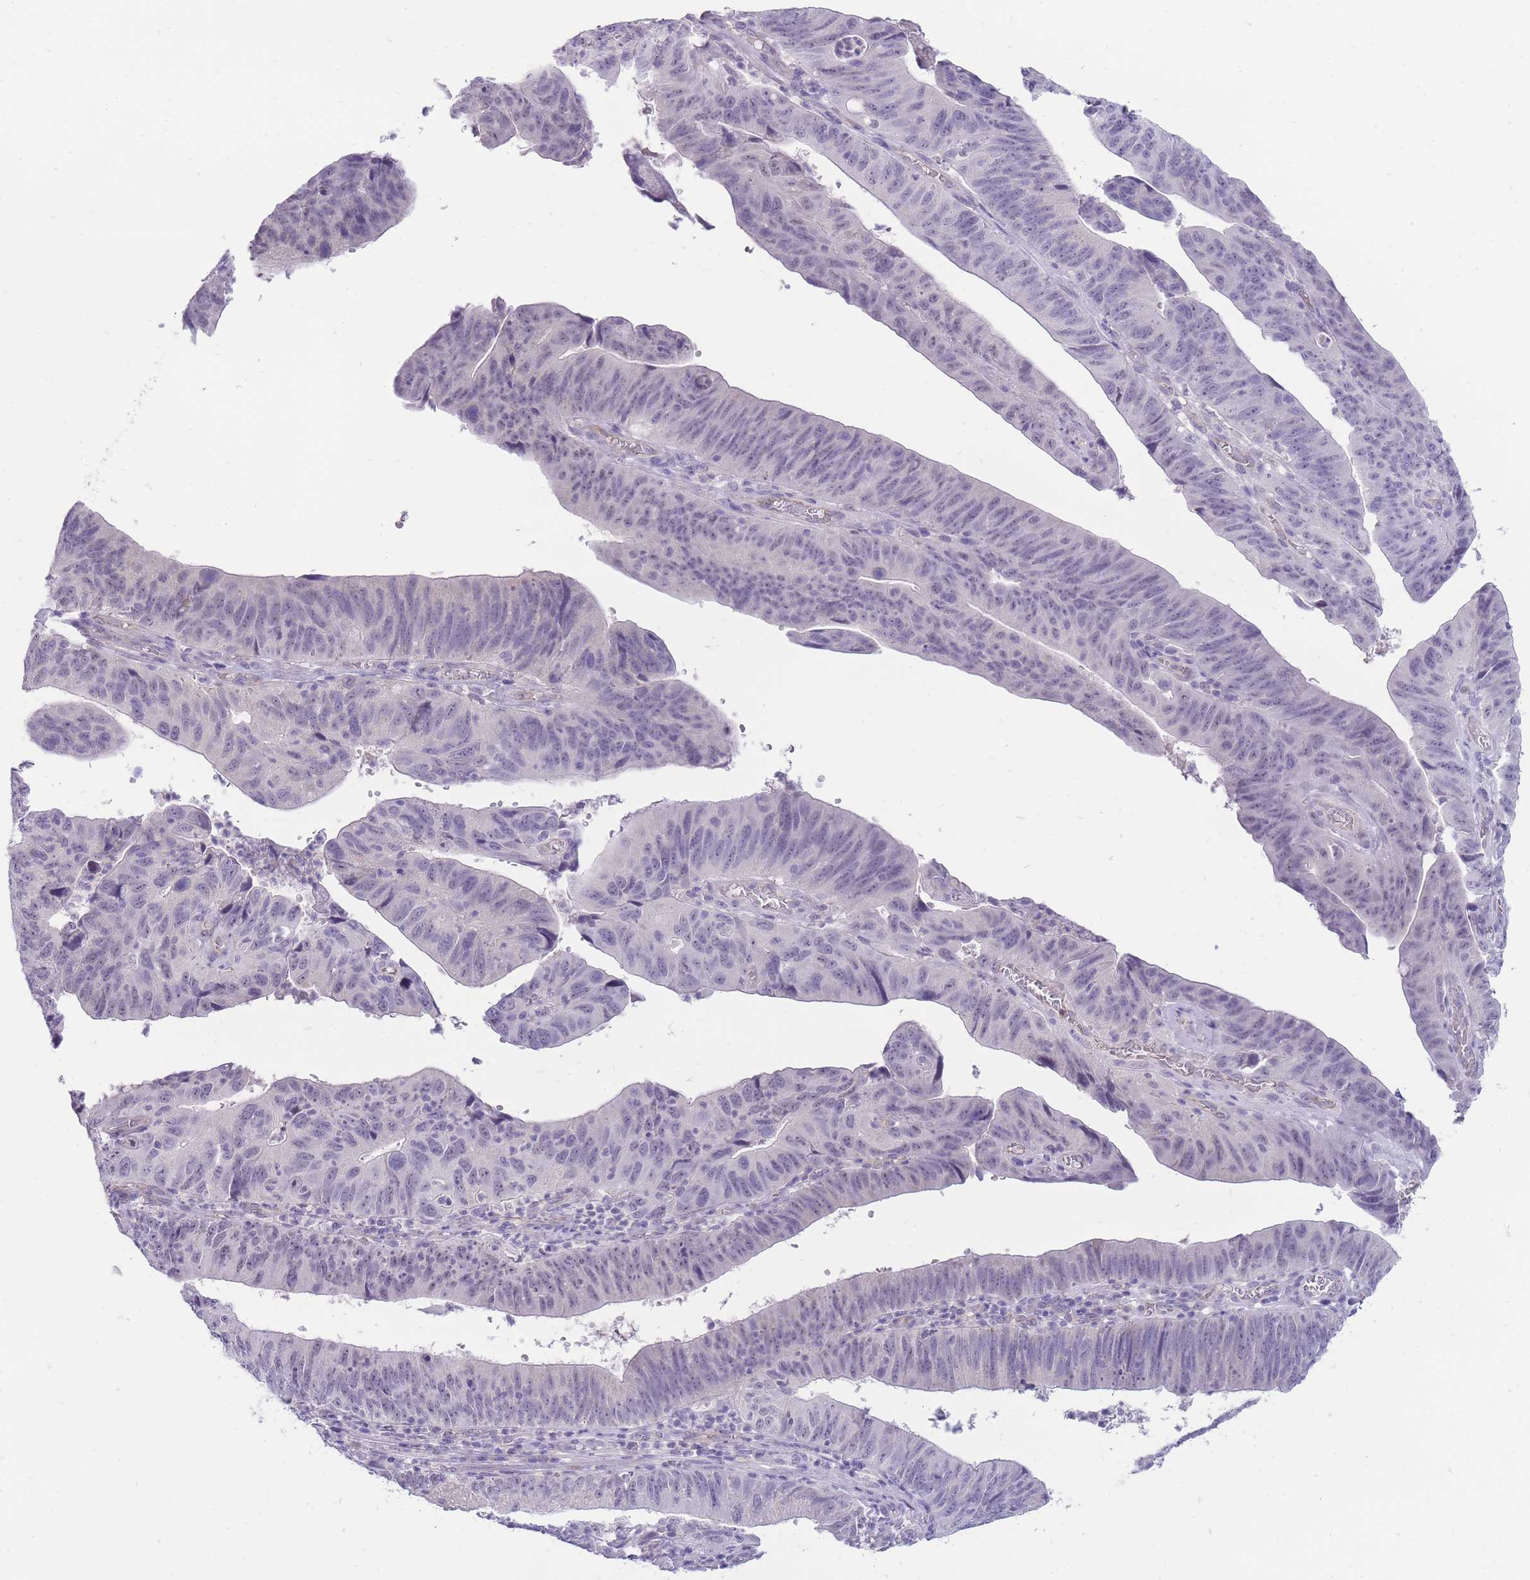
{"staining": {"intensity": "negative", "quantity": "none", "location": "none"}, "tissue": "stomach cancer", "cell_type": "Tumor cells", "image_type": "cancer", "snomed": [{"axis": "morphology", "description": "Adenocarcinoma, NOS"}, {"axis": "topography", "description": "Stomach"}], "caption": "Image shows no significant protein positivity in tumor cells of adenocarcinoma (stomach).", "gene": "ERICH4", "patient": {"sex": "male", "age": 59}}